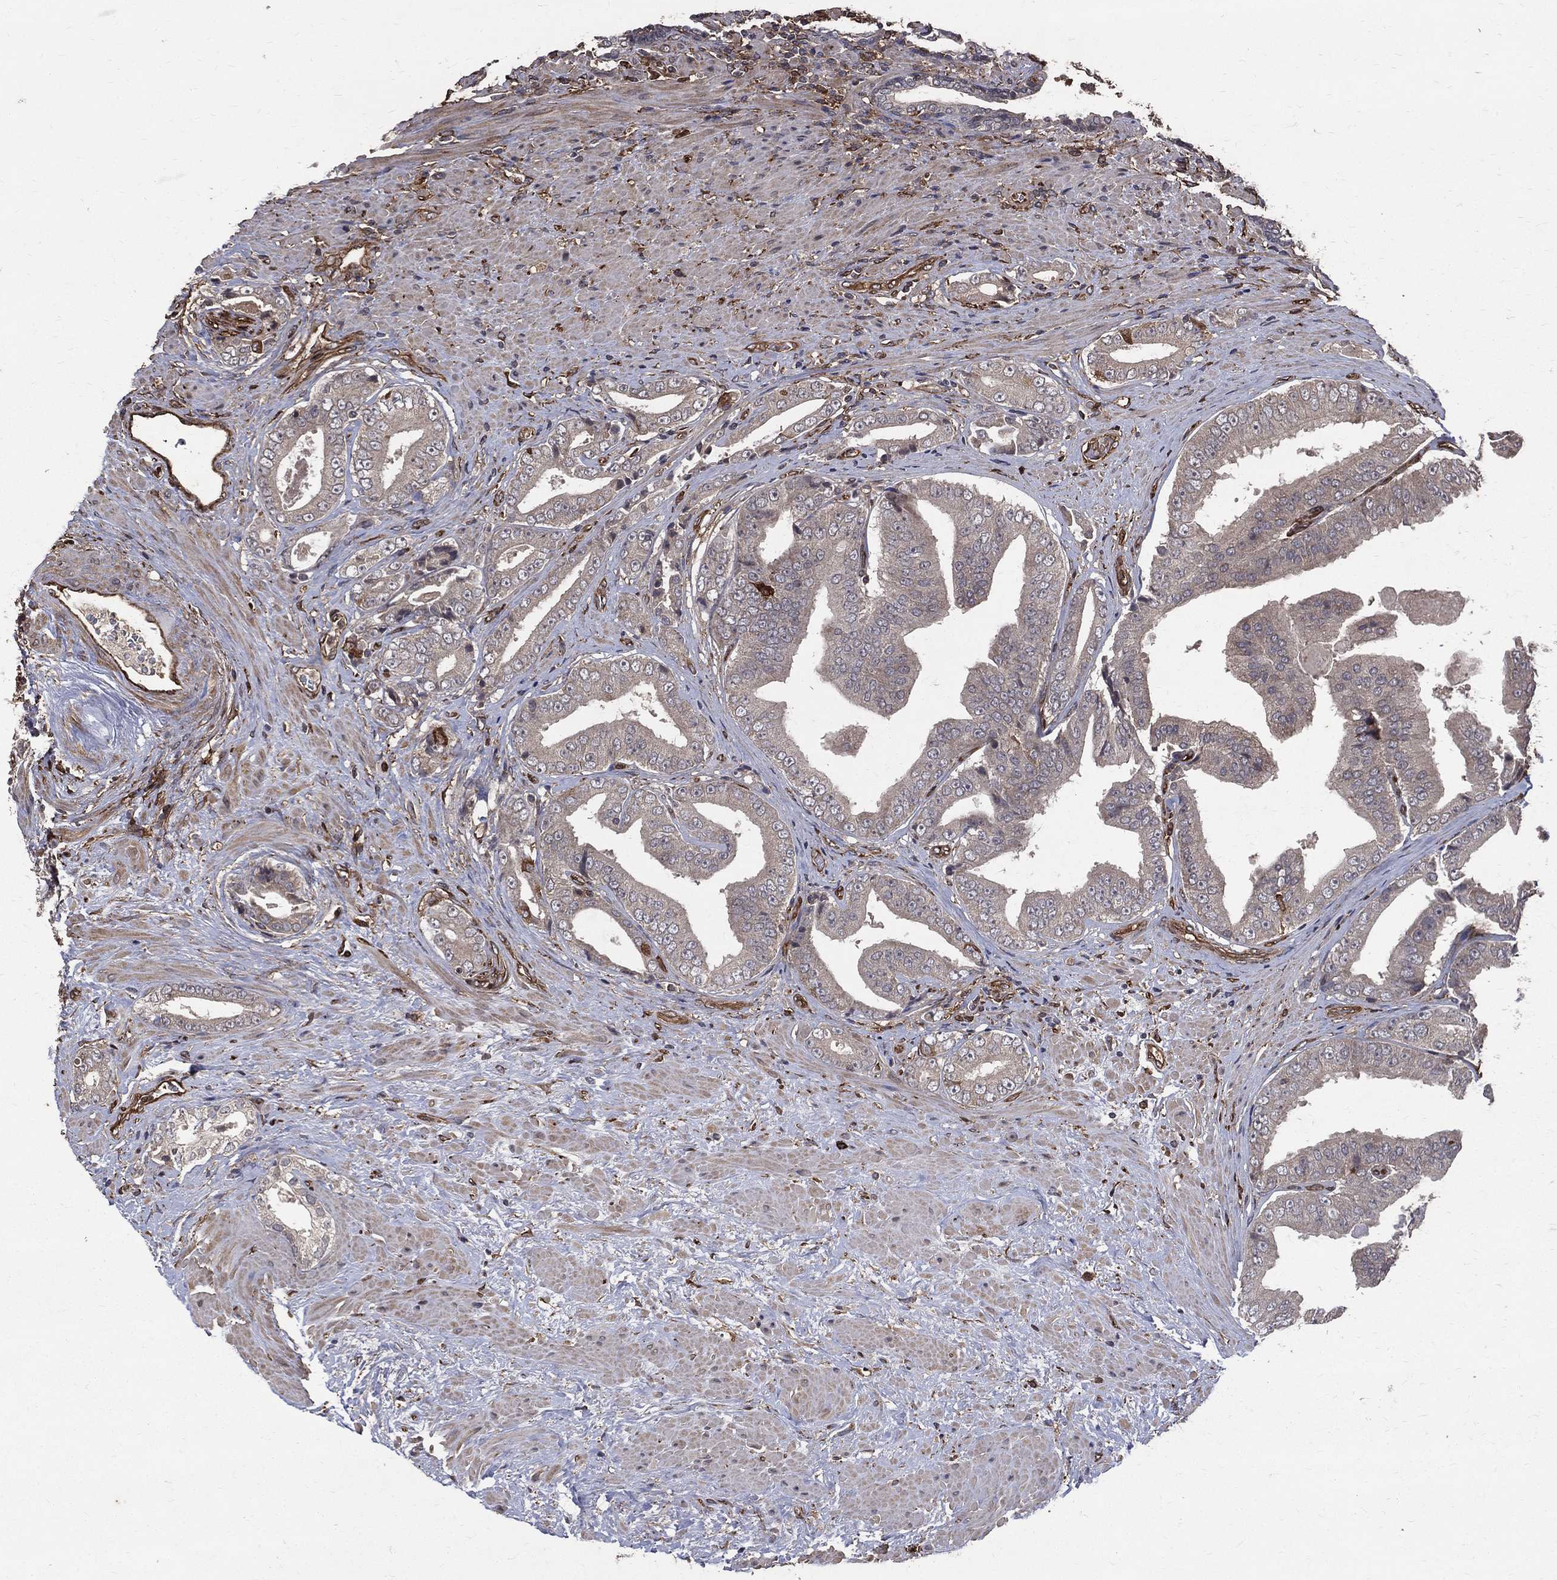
{"staining": {"intensity": "negative", "quantity": "none", "location": "none"}, "tissue": "prostate cancer", "cell_type": "Tumor cells", "image_type": "cancer", "snomed": [{"axis": "morphology", "description": "Adenocarcinoma, Low grade"}, {"axis": "topography", "description": "Prostate and seminal vesicle, NOS"}], "caption": "IHC photomicrograph of prostate cancer (adenocarcinoma (low-grade)) stained for a protein (brown), which reveals no expression in tumor cells.", "gene": "DPYSL2", "patient": {"sex": "male", "age": 61}}